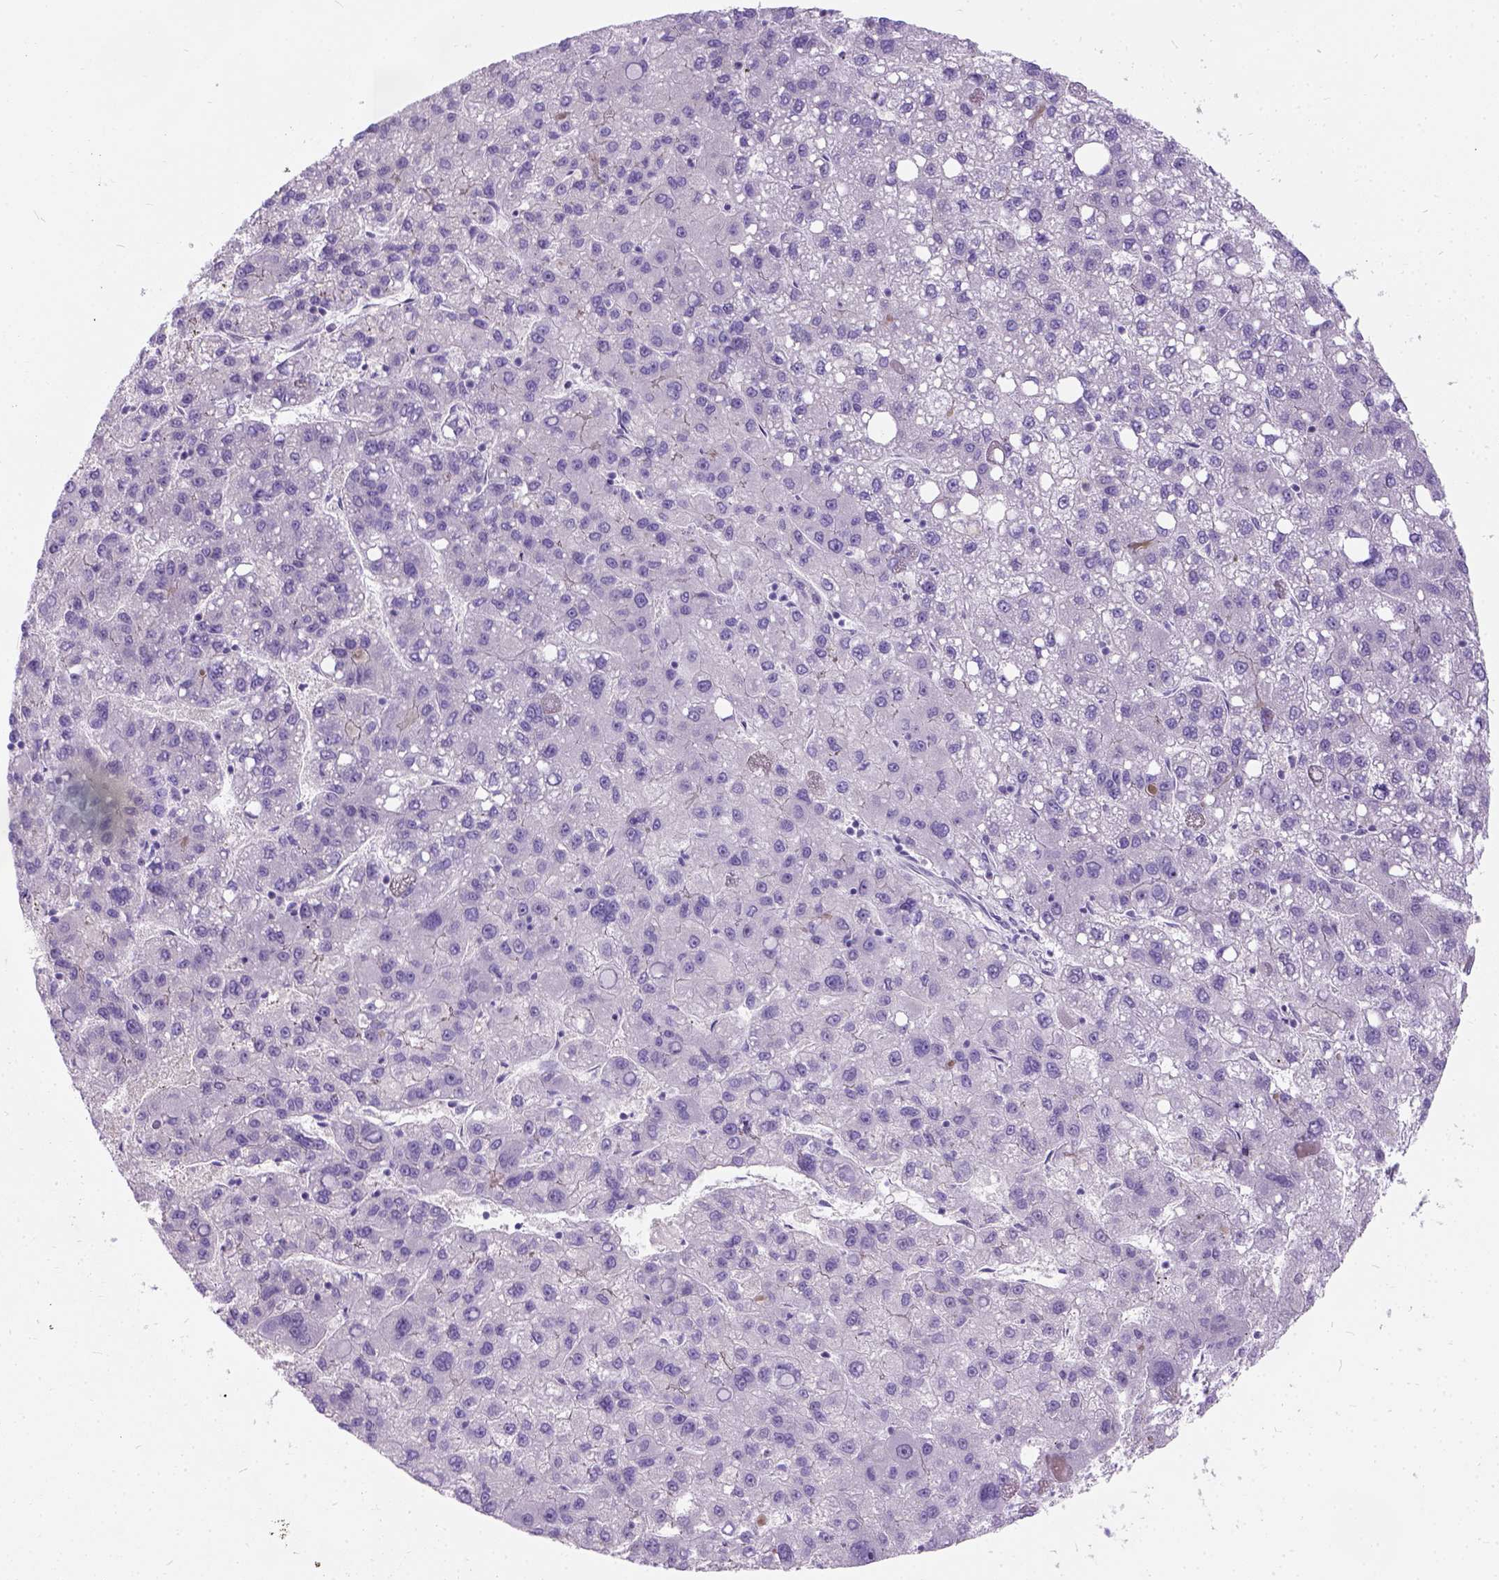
{"staining": {"intensity": "negative", "quantity": "none", "location": "none"}, "tissue": "liver cancer", "cell_type": "Tumor cells", "image_type": "cancer", "snomed": [{"axis": "morphology", "description": "Carcinoma, Hepatocellular, NOS"}, {"axis": "topography", "description": "Liver"}], "caption": "This image is of liver cancer stained with immunohistochemistry to label a protein in brown with the nuclei are counter-stained blue. There is no positivity in tumor cells.", "gene": "C20orf144", "patient": {"sex": "female", "age": 82}}